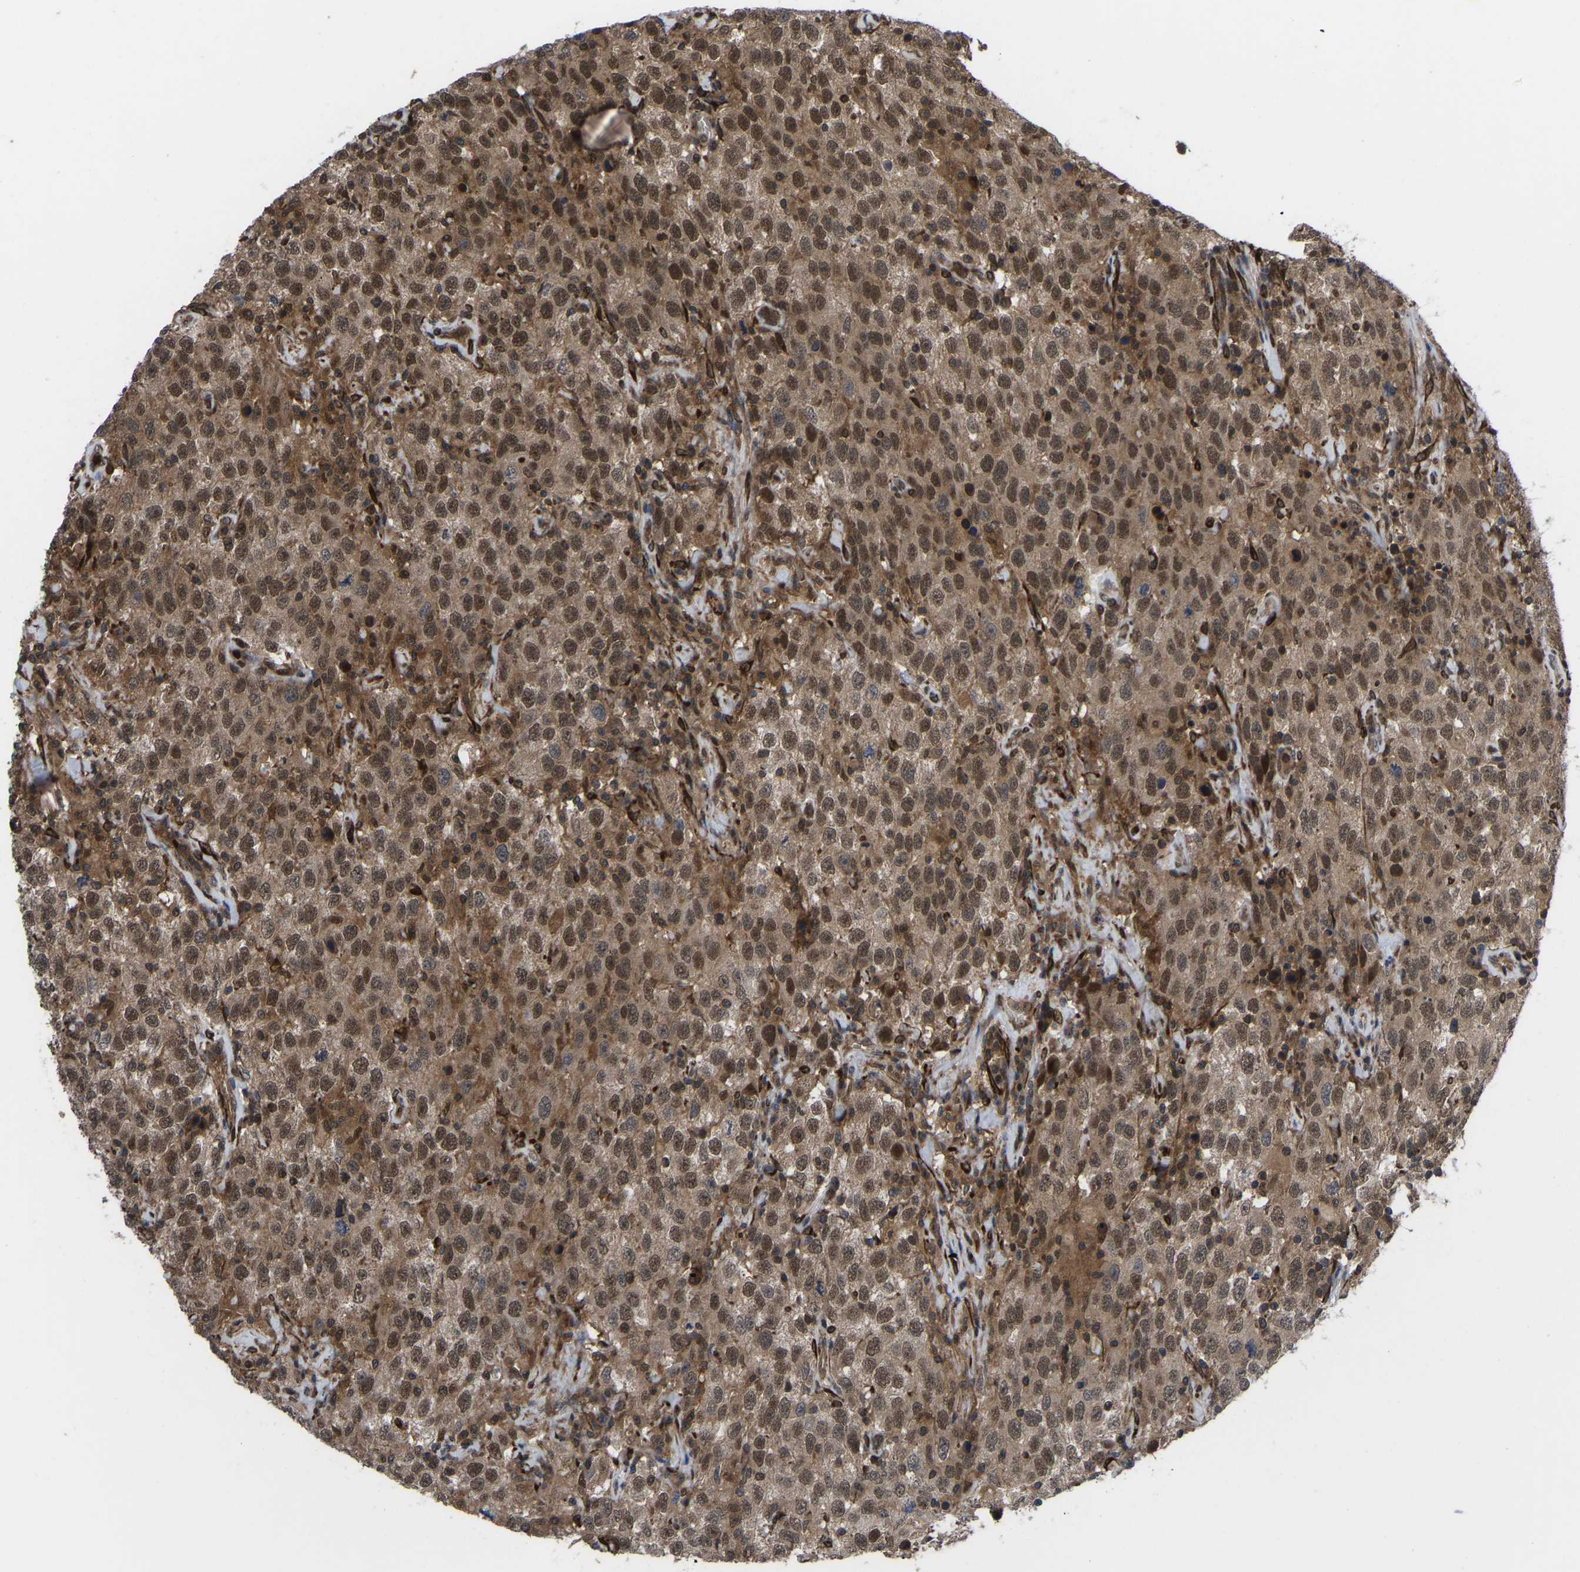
{"staining": {"intensity": "moderate", "quantity": ">75%", "location": "cytoplasmic/membranous,nuclear"}, "tissue": "testis cancer", "cell_type": "Tumor cells", "image_type": "cancer", "snomed": [{"axis": "morphology", "description": "Seminoma, NOS"}, {"axis": "topography", "description": "Testis"}], "caption": "Protein analysis of testis cancer tissue displays moderate cytoplasmic/membranous and nuclear positivity in approximately >75% of tumor cells. The staining was performed using DAB to visualize the protein expression in brown, while the nuclei were stained in blue with hematoxylin (Magnification: 20x).", "gene": "CYP7B1", "patient": {"sex": "male", "age": 41}}